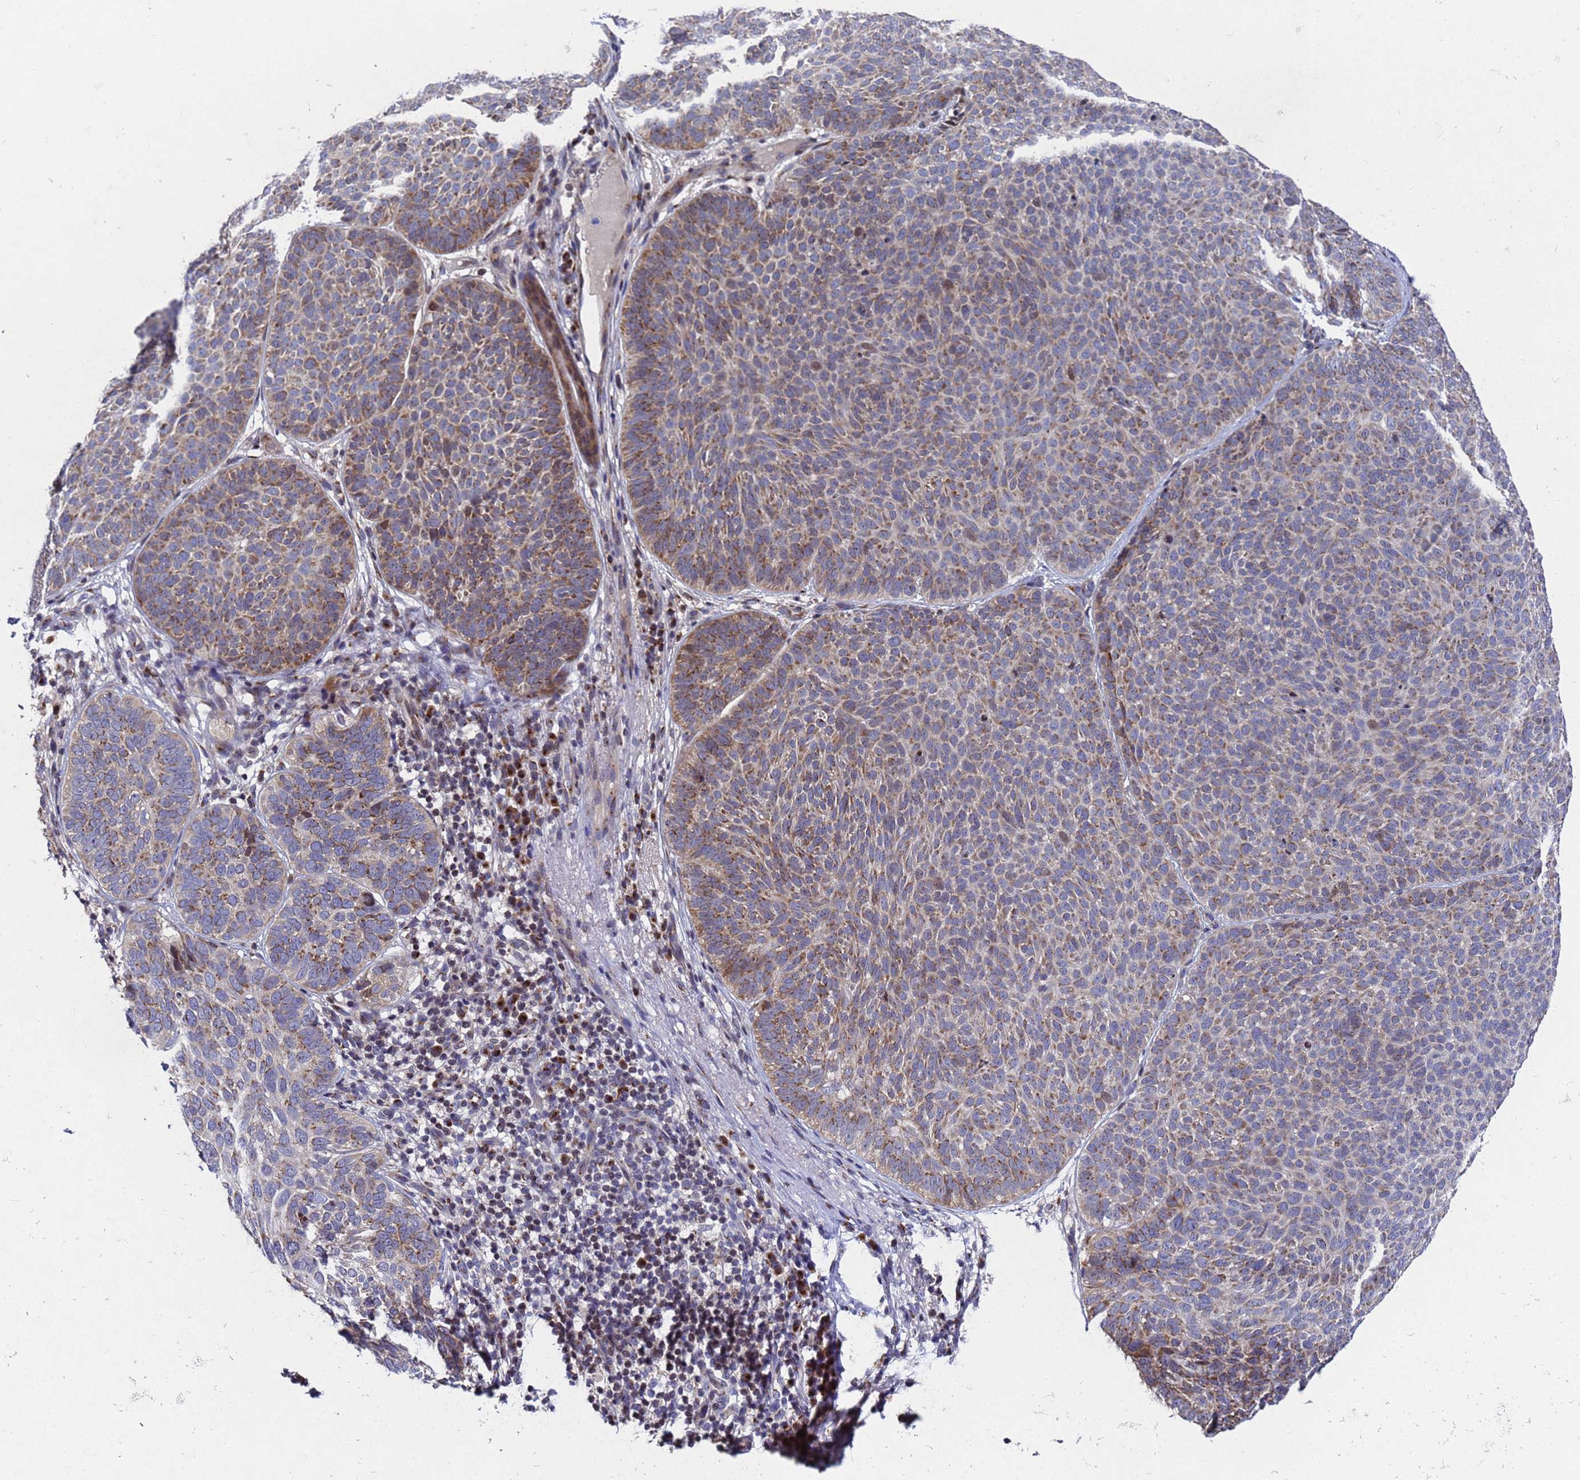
{"staining": {"intensity": "moderate", "quantity": "25%-75%", "location": "cytoplasmic/membranous"}, "tissue": "skin cancer", "cell_type": "Tumor cells", "image_type": "cancer", "snomed": [{"axis": "morphology", "description": "Basal cell carcinoma"}, {"axis": "topography", "description": "Skin"}], "caption": "Basal cell carcinoma (skin) tissue demonstrates moderate cytoplasmic/membranous staining in about 25%-75% of tumor cells (DAB (3,3'-diaminobenzidine) = brown stain, brightfield microscopy at high magnification).", "gene": "NSUN6", "patient": {"sex": "male", "age": 85}}